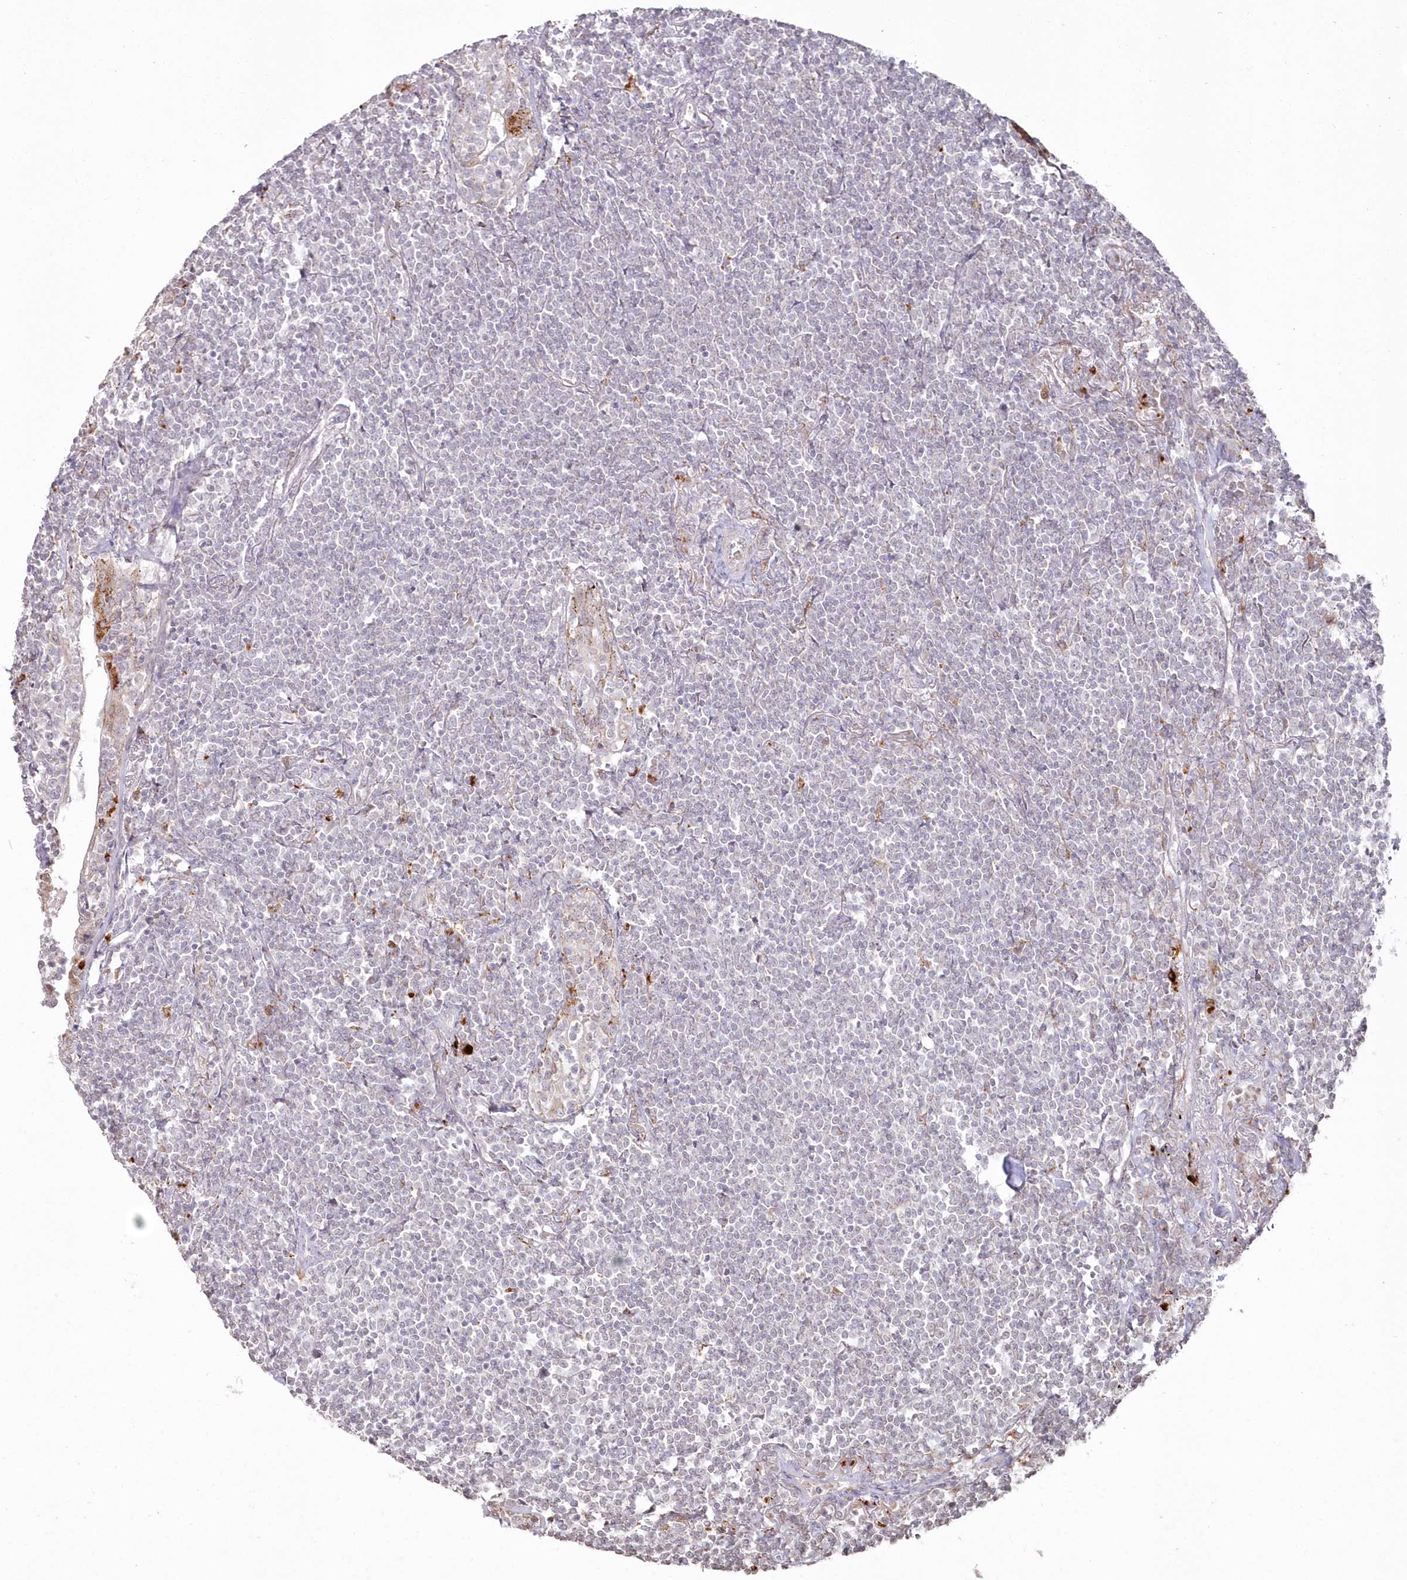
{"staining": {"intensity": "negative", "quantity": "none", "location": "none"}, "tissue": "lymphoma", "cell_type": "Tumor cells", "image_type": "cancer", "snomed": [{"axis": "morphology", "description": "Malignant lymphoma, non-Hodgkin's type, Low grade"}, {"axis": "topography", "description": "Lung"}], "caption": "This is an immunohistochemistry photomicrograph of malignant lymphoma, non-Hodgkin's type (low-grade). There is no expression in tumor cells.", "gene": "ARSB", "patient": {"sex": "female", "age": 71}}